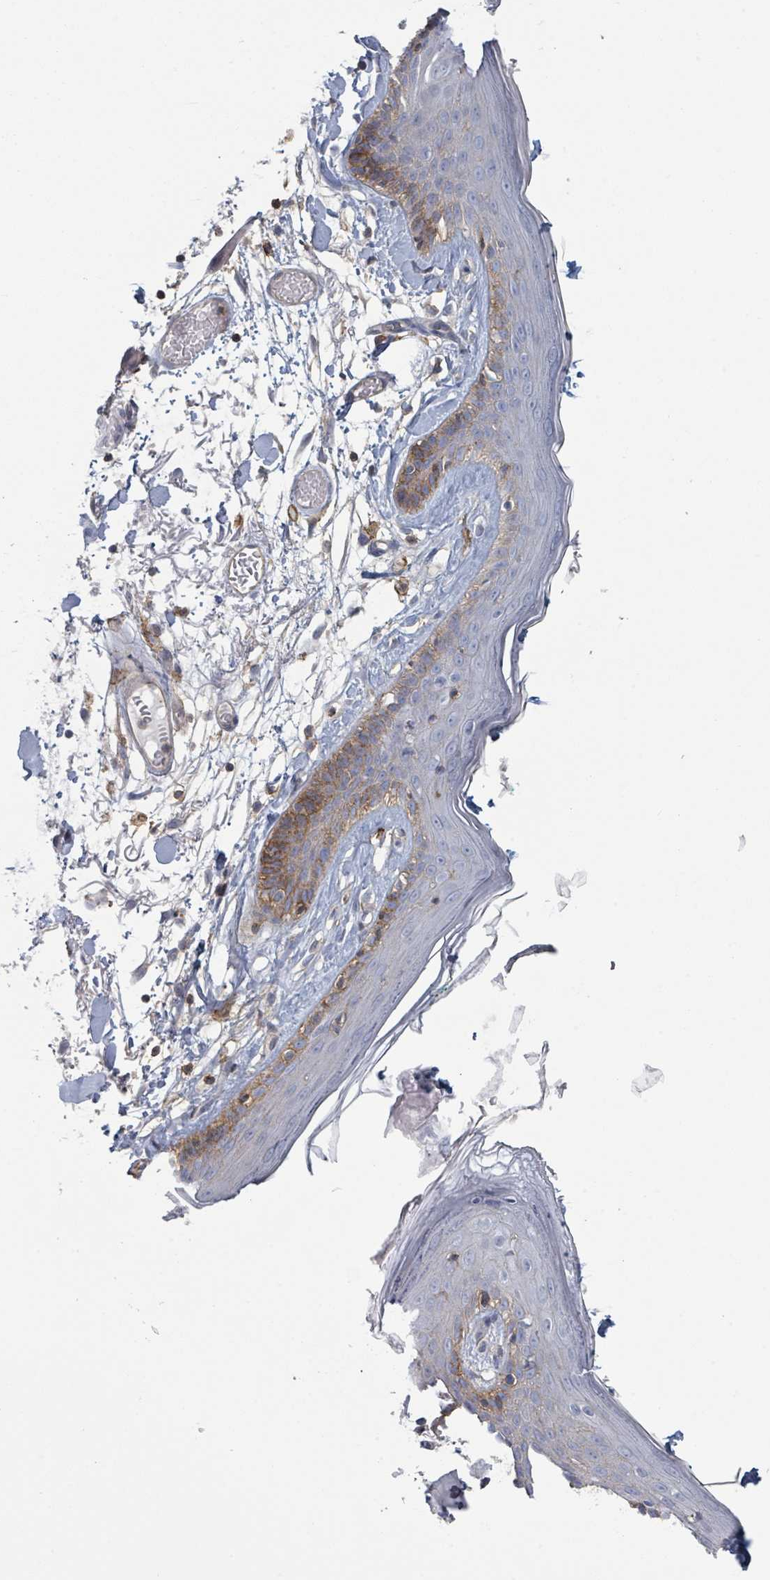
{"staining": {"intensity": "negative", "quantity": "none", "location": "none"}, "tissue": "skin", "cell_type": "Fibroblasts", "image_type": "normal", "snomed": [{"axis": "morphology", "description": "Normal tissue, NOS"}, {"axis": "topography", "description": "Skin"}], "caption": "A photomicrograph of human skin is negative for staining in fibroblasts. Brightfield microscopy of IHC stained with DAB (brown) and hematoxylin (blue), captured at high magnification.", "gene": "TNFRSF14", "patient": {"sex": "male", "age": 79}}